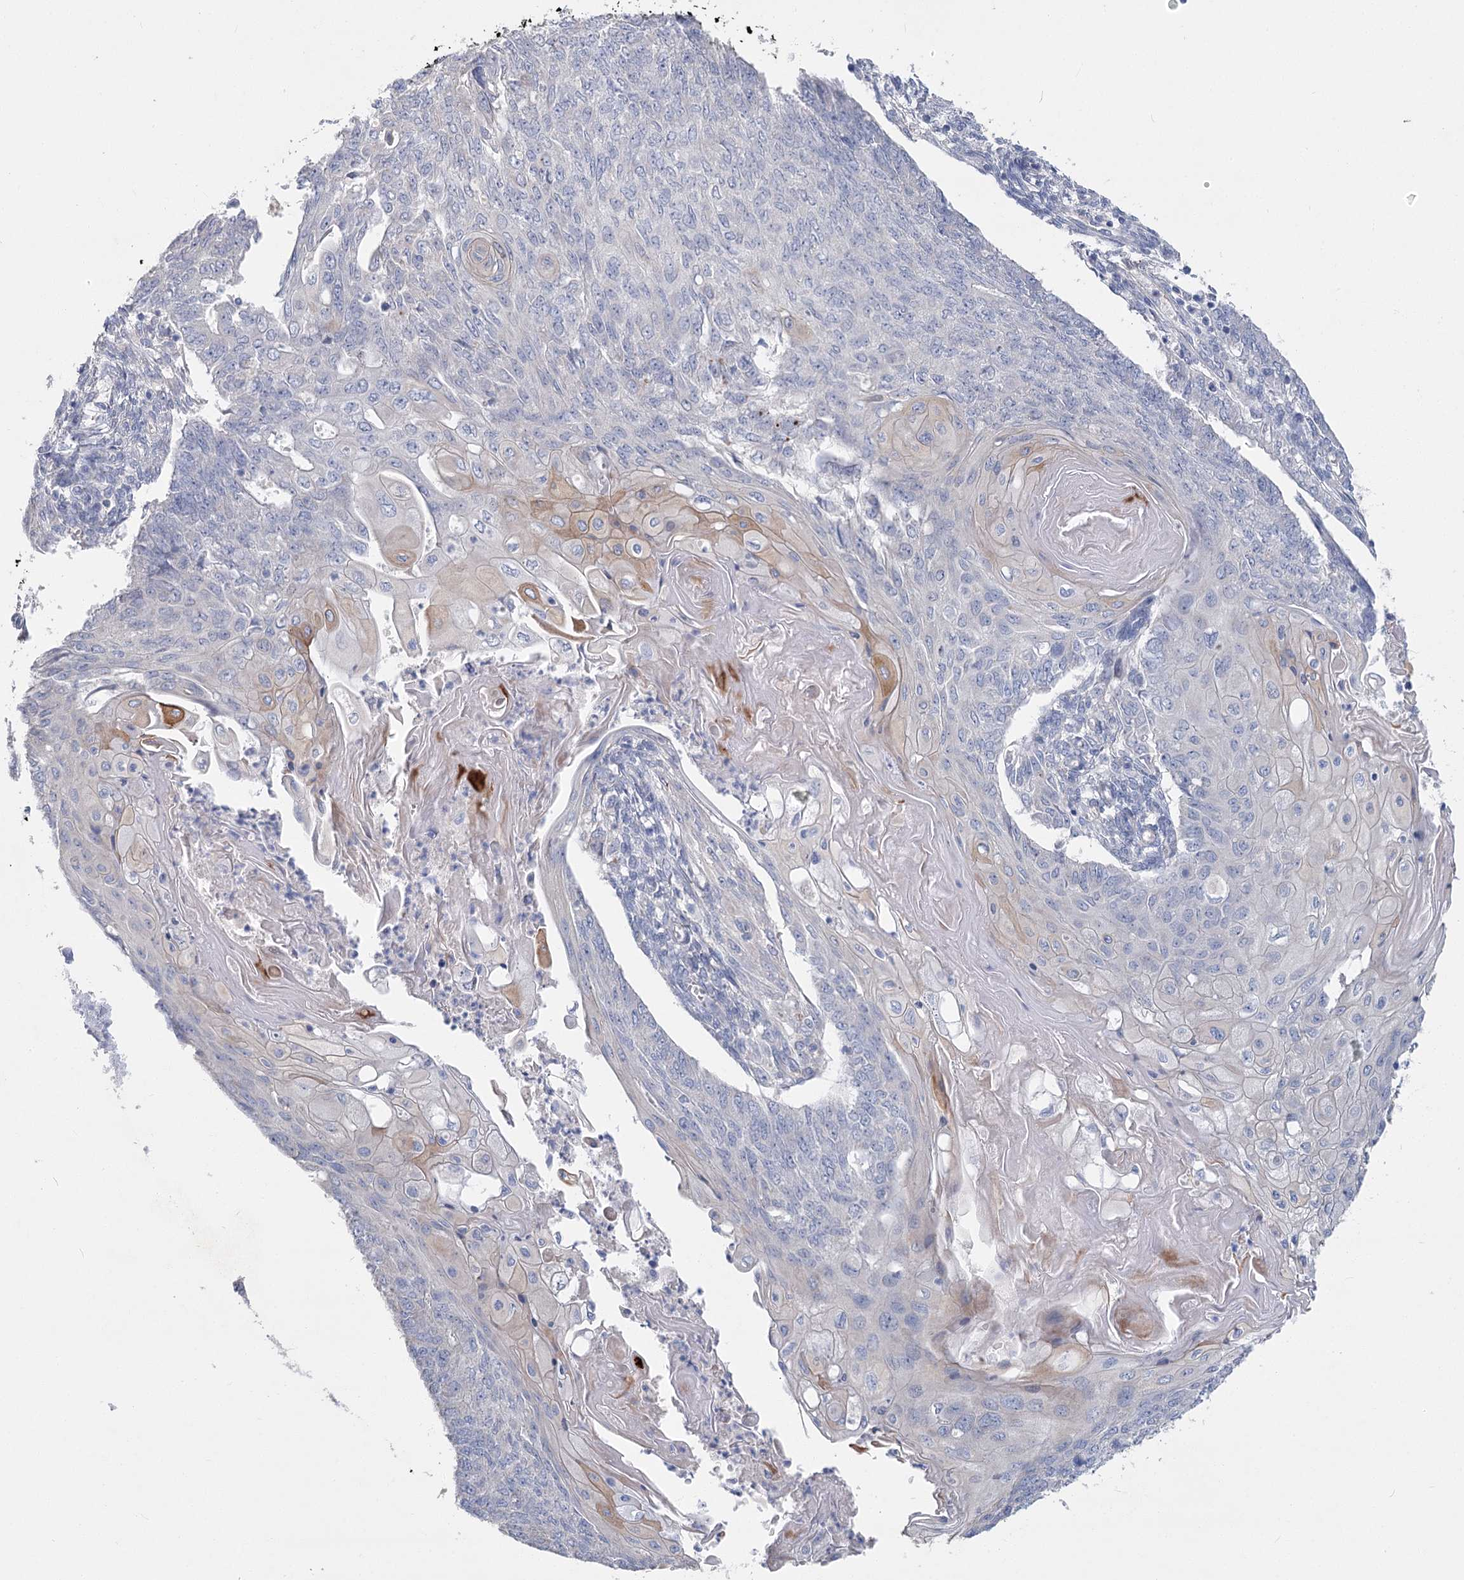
{"staining": {"intensity": "negative", "quantity": "none", "location": "none"}, "tissue": "endometrial cancer", "cell_type": "Tumor cells", "image_type": "cancer", "snomed": [{"axis": "morphology", "description": "Adenocarcinoma, NOS"}, {"axis": "topography", "description": "Endometrium"}], "caption": "Immunohistochemistry image of neoplastic tissue: human endometrial adenocarcinoma stained with DAB reveals no significant protein expression in tumor cells. Nuclei are stained in blue.", "gene": "SLC9A3", "patient": {"sex": "female", "age": 32}}